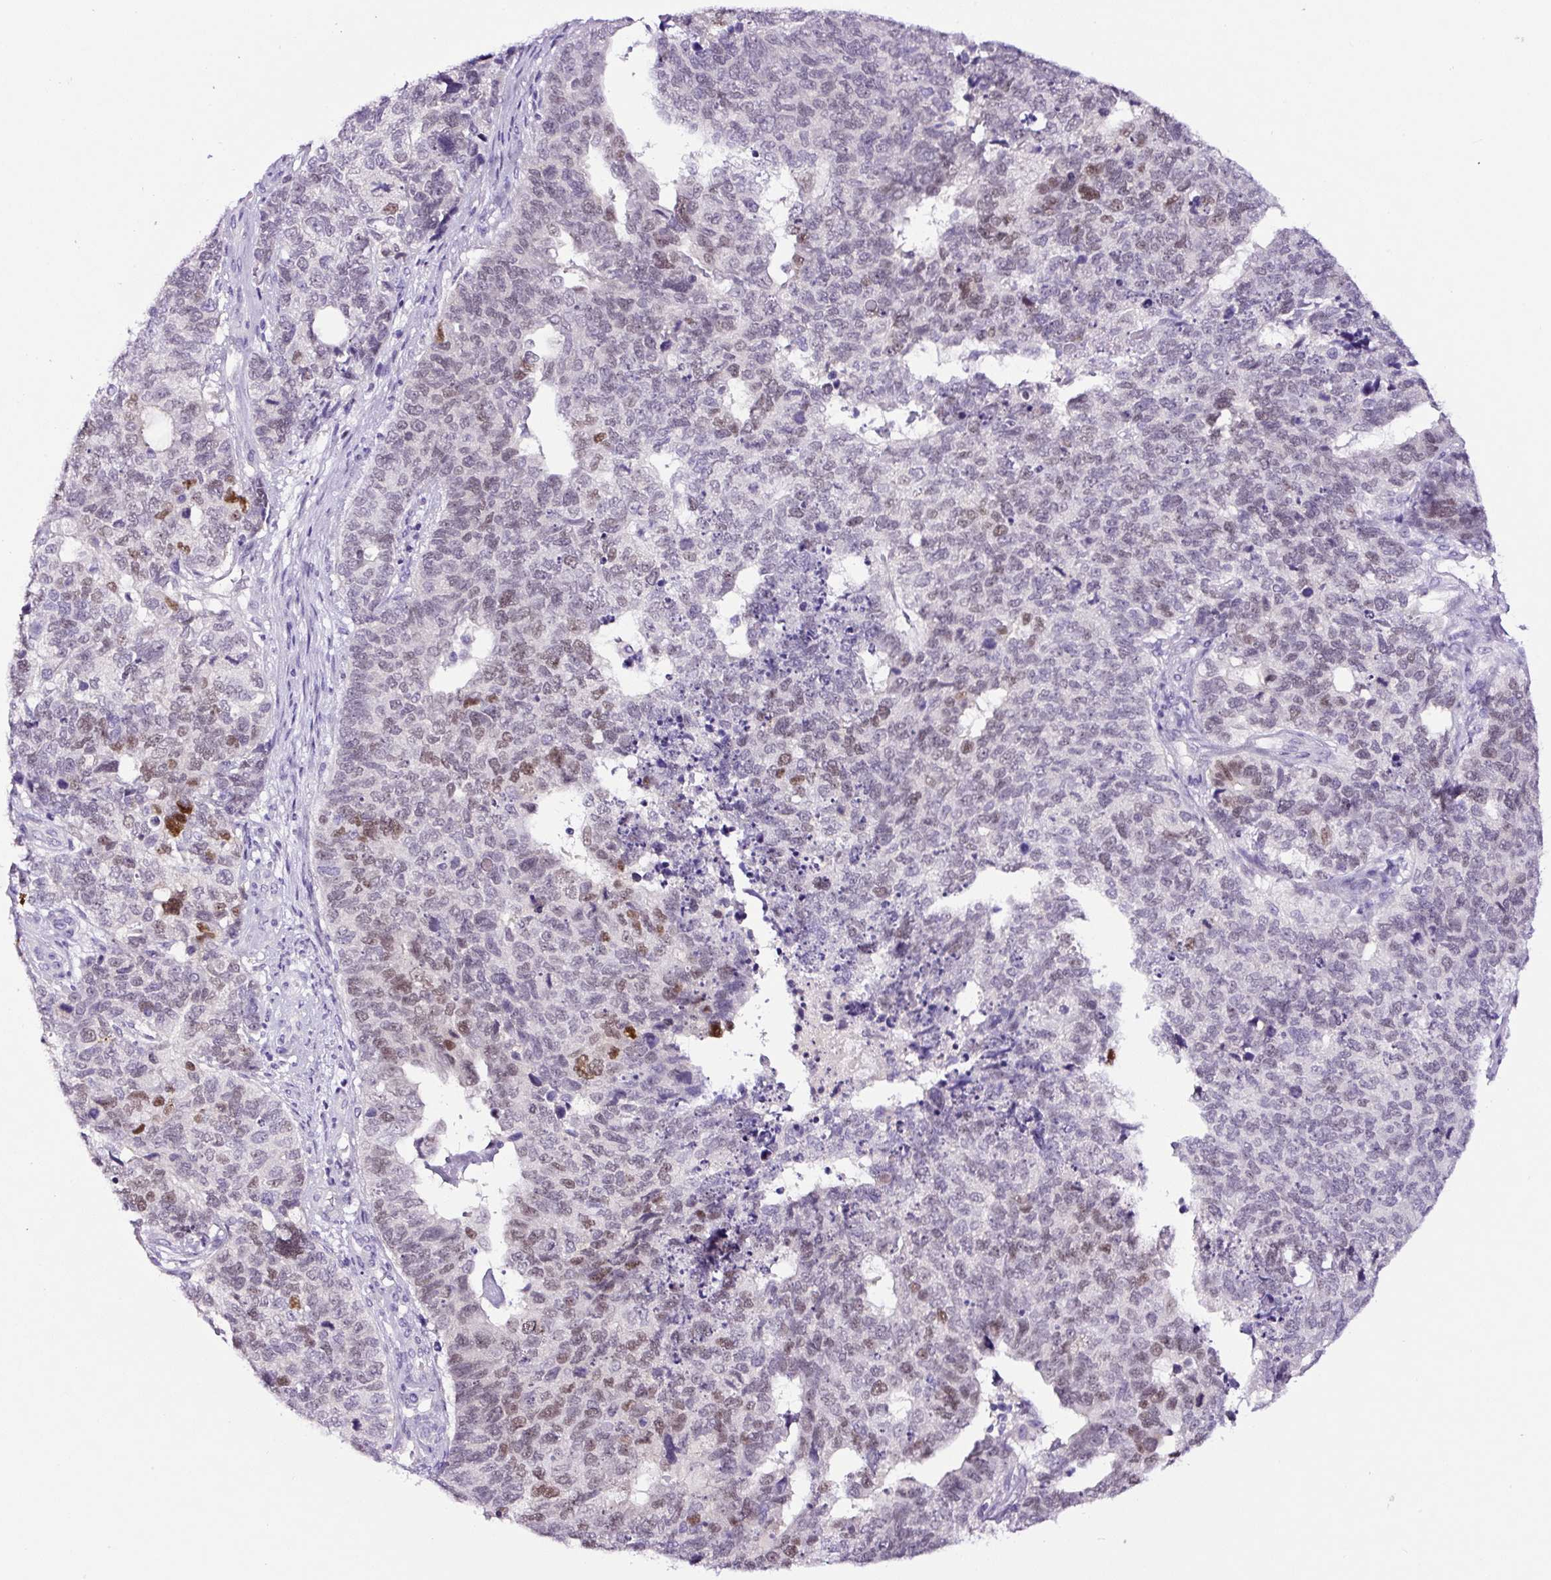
{"staining": {"intensity": "moderate", "quantity": "<25%", "location": "nuclear"}, "tissue": "cervical cancer", "cell_type": "Tumor cells", "image_type": "cancer", "snomed": [{"axis": "morphology", "description": "Adenocarcinoma, NOS"}, {"axis": "topography", "description": "Cervix"}], "caption": "Approximately <25% of tumor cells in cervical cancer reveal moderate nuclear protein expression as visualized by brown immunohistochemical staining.", "gene": "SP8", "patient": {"sex": "female", "age": 63}}